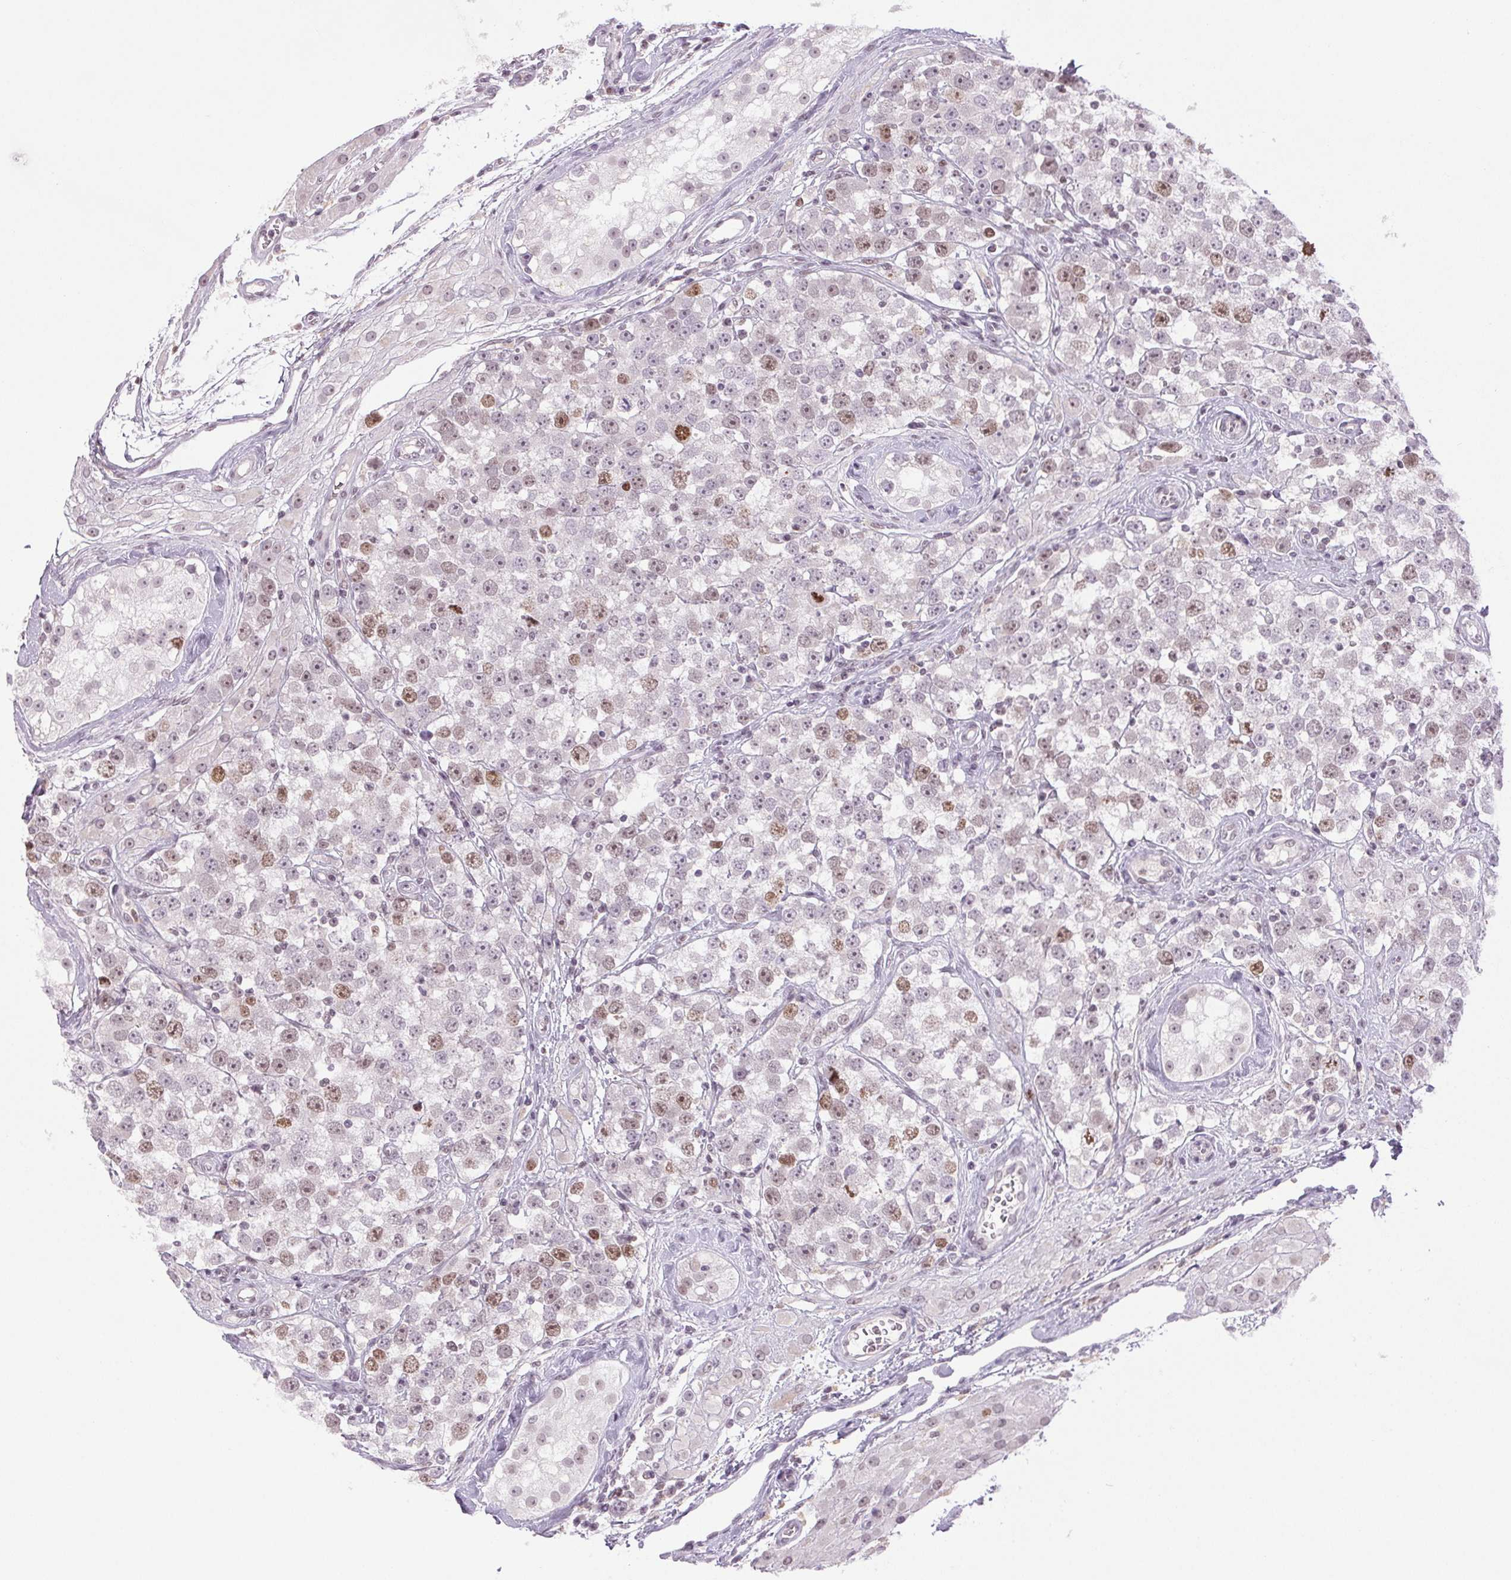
{"staining": {"intensity": "moderate", "quantity": "<25%", "location": "nuclear"}, "tissue": "testis cancer", "cell_type": "Tumor cells", "image_type": "cancer", "snomed": [{"axis": "morphology", "description": "Seminoma, NOS"}, {"axis": "topography", "description": "Testis"}], "caption": "Tumor cells display low levels of moderate nuclear expression in approximately <25% of cells in human testis seminoma. (brown staining indicates protein expression, while blue staining denotes nuclei).", "gene": "SMIM6", "patient": {"sex": "male", "age": 34}}